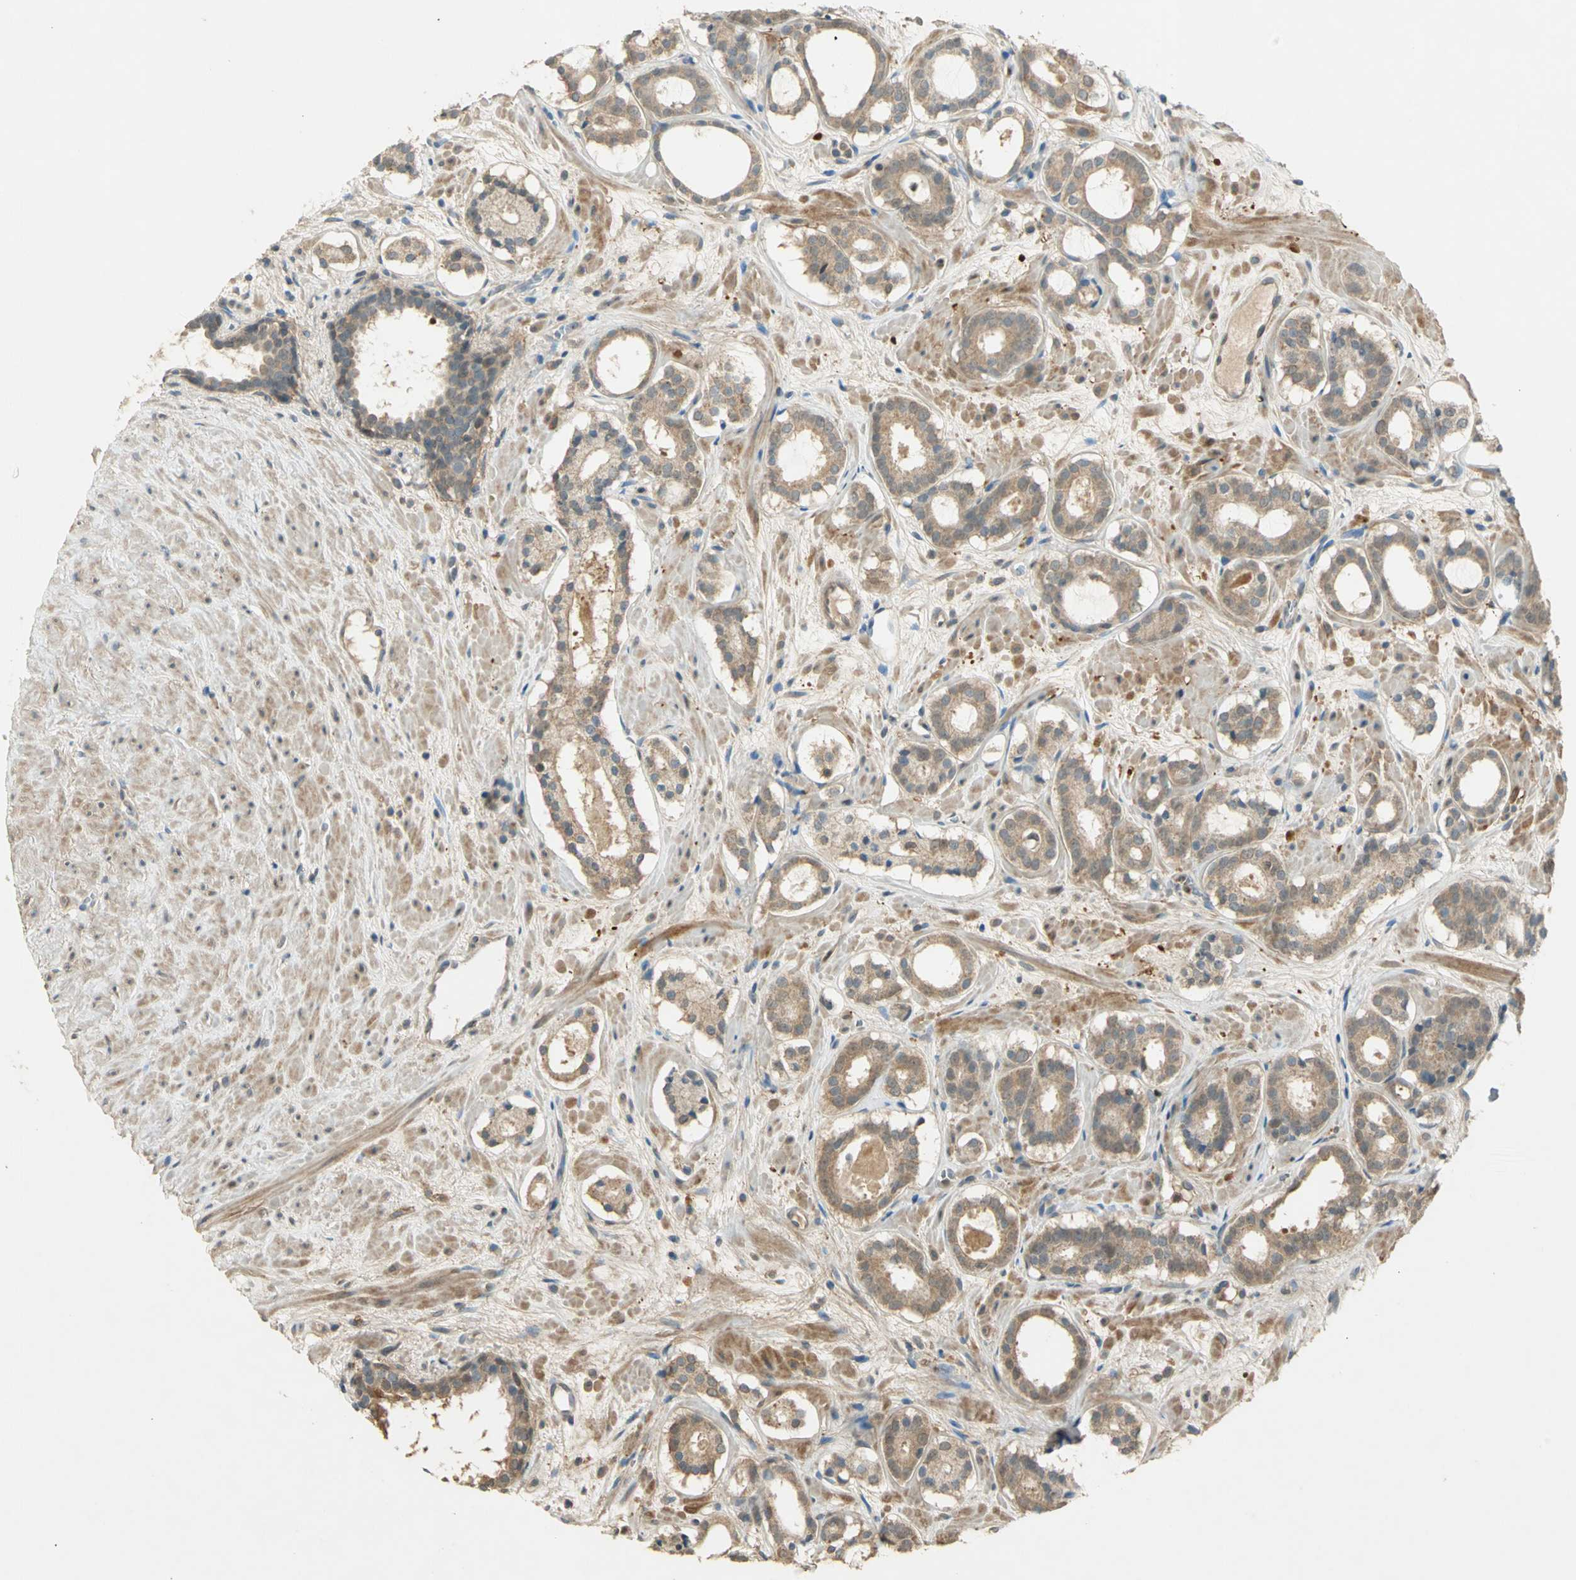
{"staining": {"intensity": "moderate", "quantity": ">75%", "location": "cytoplasmic/membranous"}, "tissue": "prostate cancer", "cell_type": "Tumor cells", "image_type": "cancer", "snomed": [{"axis": "morphology", "description": "Adenocarcinoma, Low grade"}, {"axis": "topography", "description": "Prostate"}], "caption": "There is medium levels of moderate cytoplasmic/membranous positivity in tumor cells of prostate low-grade adenocarcinoma, as demonstrated by immunohistochemical staining (brown color).", "gene": "BIRC2", "patient": {"sex": "male", "age": 57}}